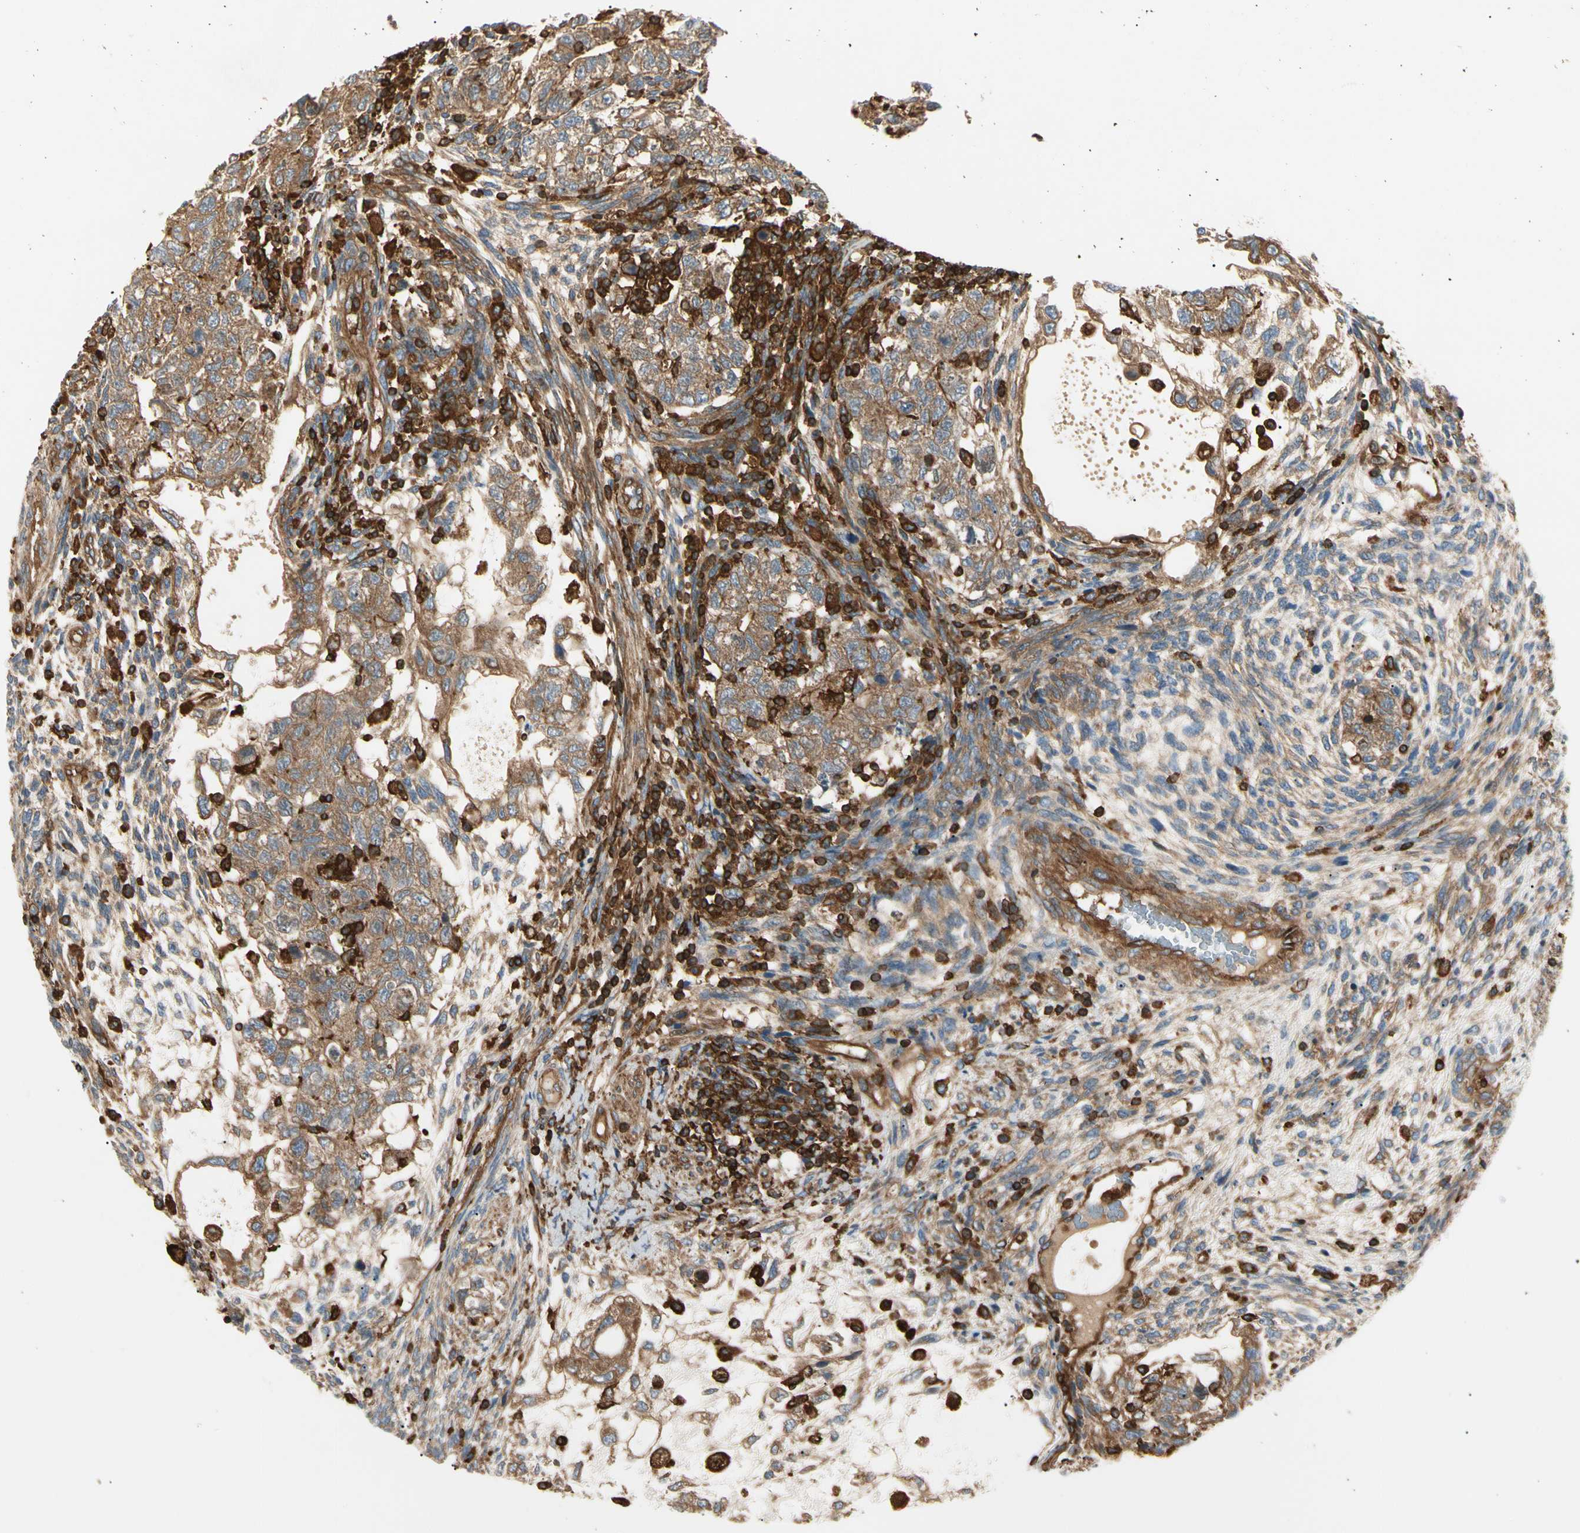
{"staining": {"intensity": "moderate", "quantity": ">75%", "location": "cytoplasmic/membranous"}, "tissue": "testis cancer", "cell_type": "Tumor cells", "image_type": "cancer", "snomed": [{"axis": "morphology", "description": "Normal tissue, NOS"}, {"axis": "morphology", "description": "Carcinoma, Embryonal, NOS"}, {"axis": "topography", "description": "Testis"}], "caption": "Human embryonal carcinoma (testis) stained for a protein (brown) reveals moderate cytoplasmic/membranous positive staining in about >75% of tumor cells.", "gene": "ARPC2", "patient": {"sex": "male", "age": 36}}